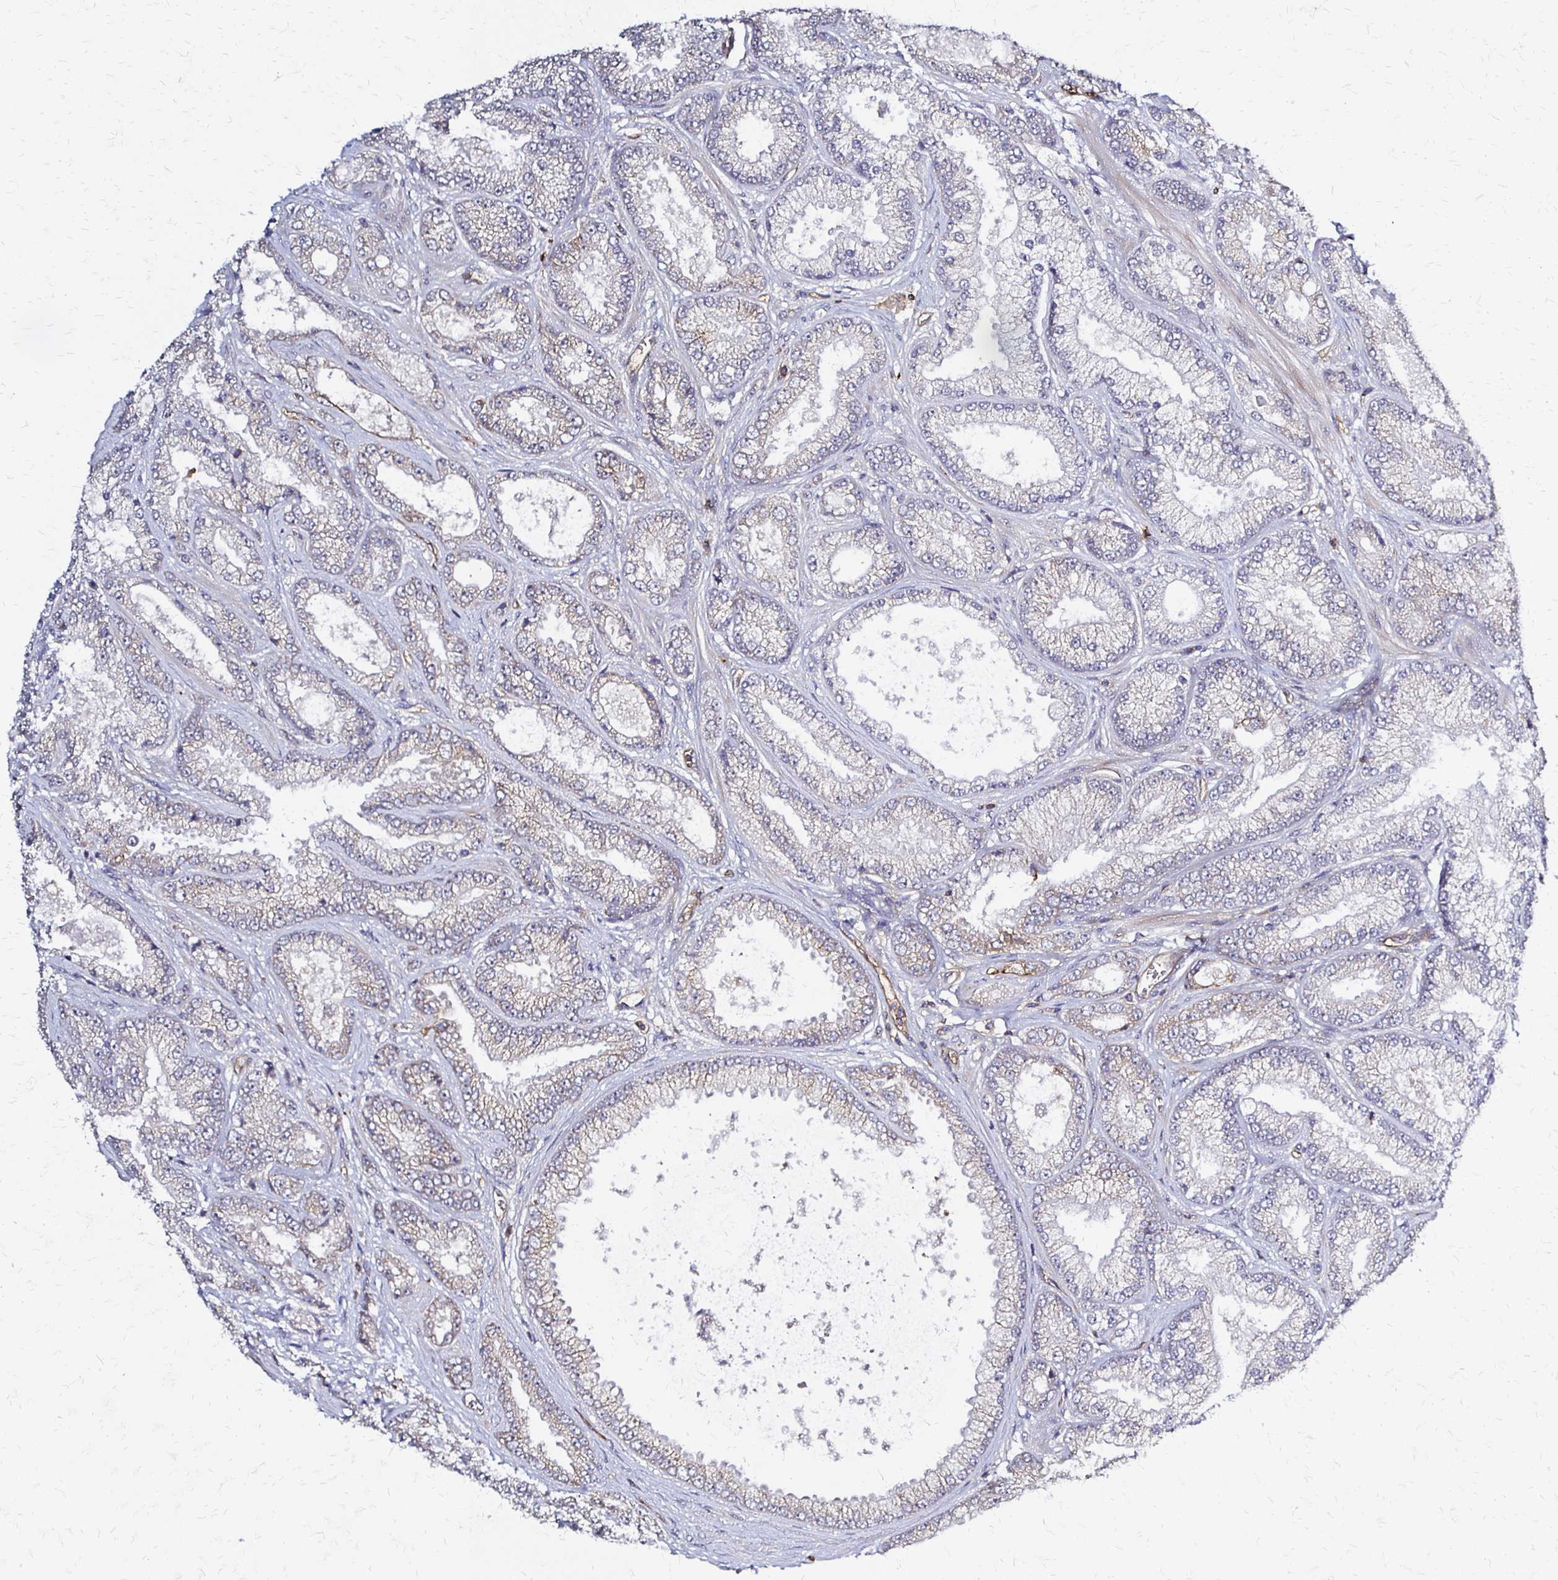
{"staining": {"intensity": "negative", "quantity": "none", "location": "none"}, "tissue": "prostate cancer", "cell_type": "Tumor cells", "image_type": "cancer", "snomed": [{"axis": "morphology", "description": "Adenocarcinoma, High grade"}, {"axis": "topography", "description": "Prostate"}], "caption": "Human adenocarcinoma (high-grade) (prostate) stained for a protein using IHC exhibits no staining in tumor cells.", "gene": "SLC9A9", "patient": {"sex": "male", "age": 67}}